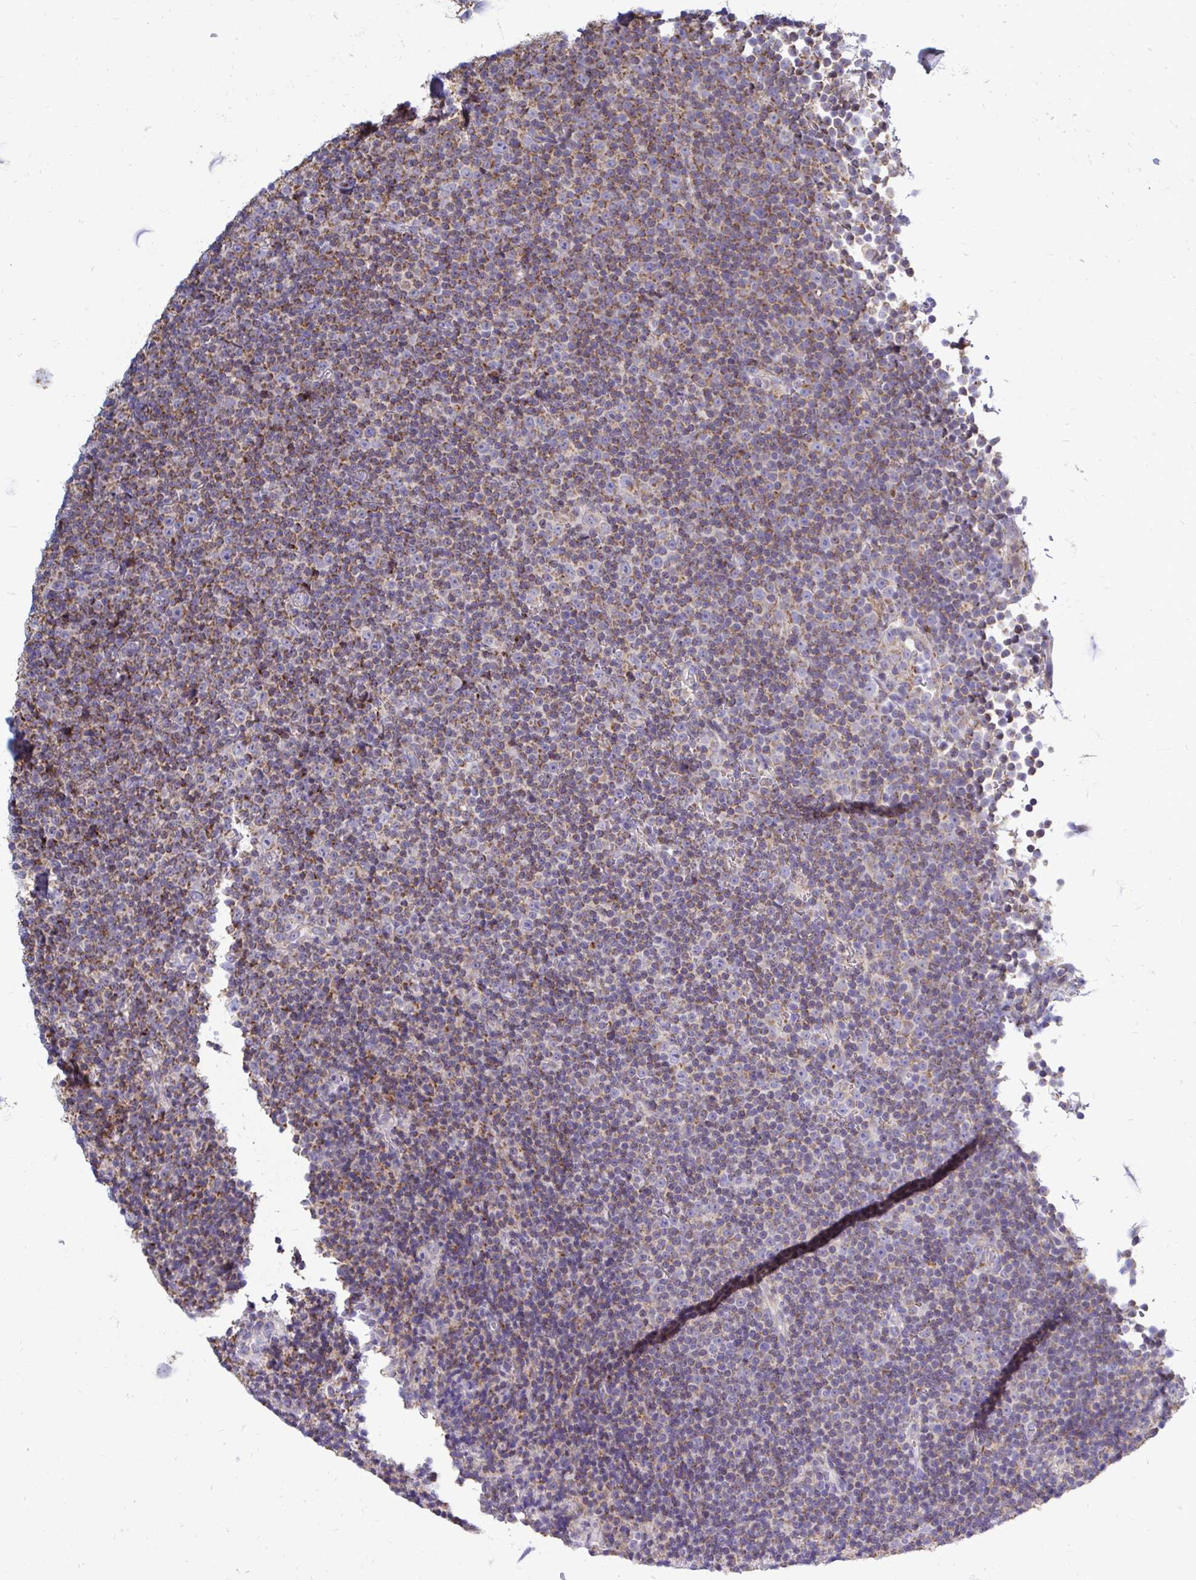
{"staining": {"intensity": "moderate", "quantity": "25%-75%", "location": "cytoplasmic/membranous"}, "tissue": "lymphoma", "cell_type": "Tumor cells", "image_type": "cancer", "snomed": [{"axis": "morphology", "description": "Malignant lymphoma, non-Hodgkin's type, Low grade"}, {"axis": "topography", "description": "Lymph node"}], "caption": "Immunohistochemistry image of neoplastic tissue: human lymphoma stained using immunohistochemistry shows medium levels of moderate protein expression localized specifically in the cytoplasmic/membranous of tumor cells, appearing as a cytoplasmic/membranous brown color.", "gene": "OR10R2", "patient": {"sex": "female", "age": 67}}